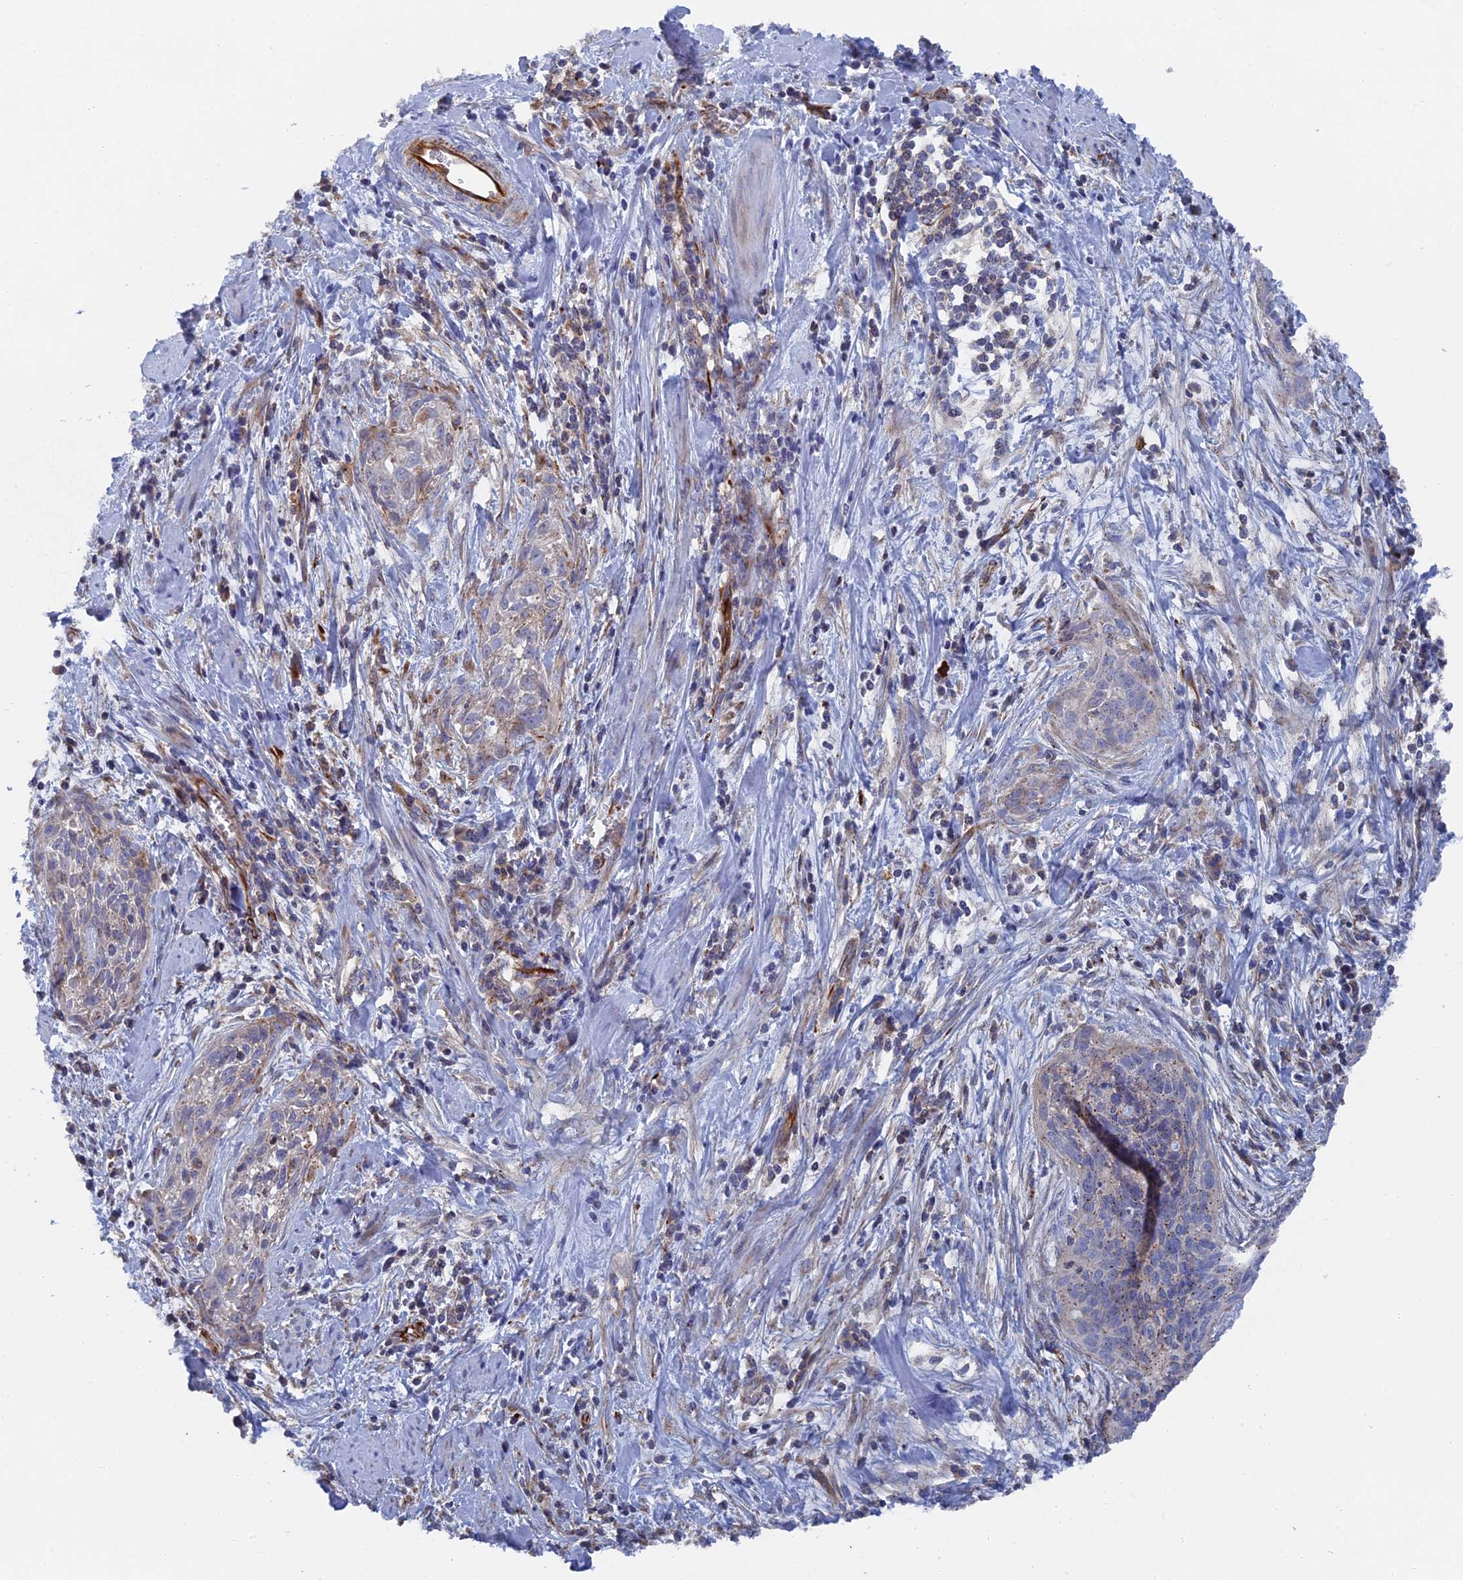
{"staining": {"intensity": "weak", "quantity": "<25%", "location": "cytoplasmic/membranous"}, "tissue": "cervical cancer", "cell_type": "Tumor cells", "image_type": "cancer", "snomed": [{"axis": "morphology", "description": "Squamous cell carcinoma, NOS"}, {"axis": "topography", "description": "Cervix"}], "caption": "This is a histopathology image of immunohistochemistry (IHC) staining of cervical cancer (squamous cell carcinoma), which shows no staining in tumor cells. (DAB (3,3'-diaminobenzidine) immunohistochemistry visualized using brightfield microscopy, high magnification).", "gene": "SMG9", "patient": {"sex": "female", "age": 55}}